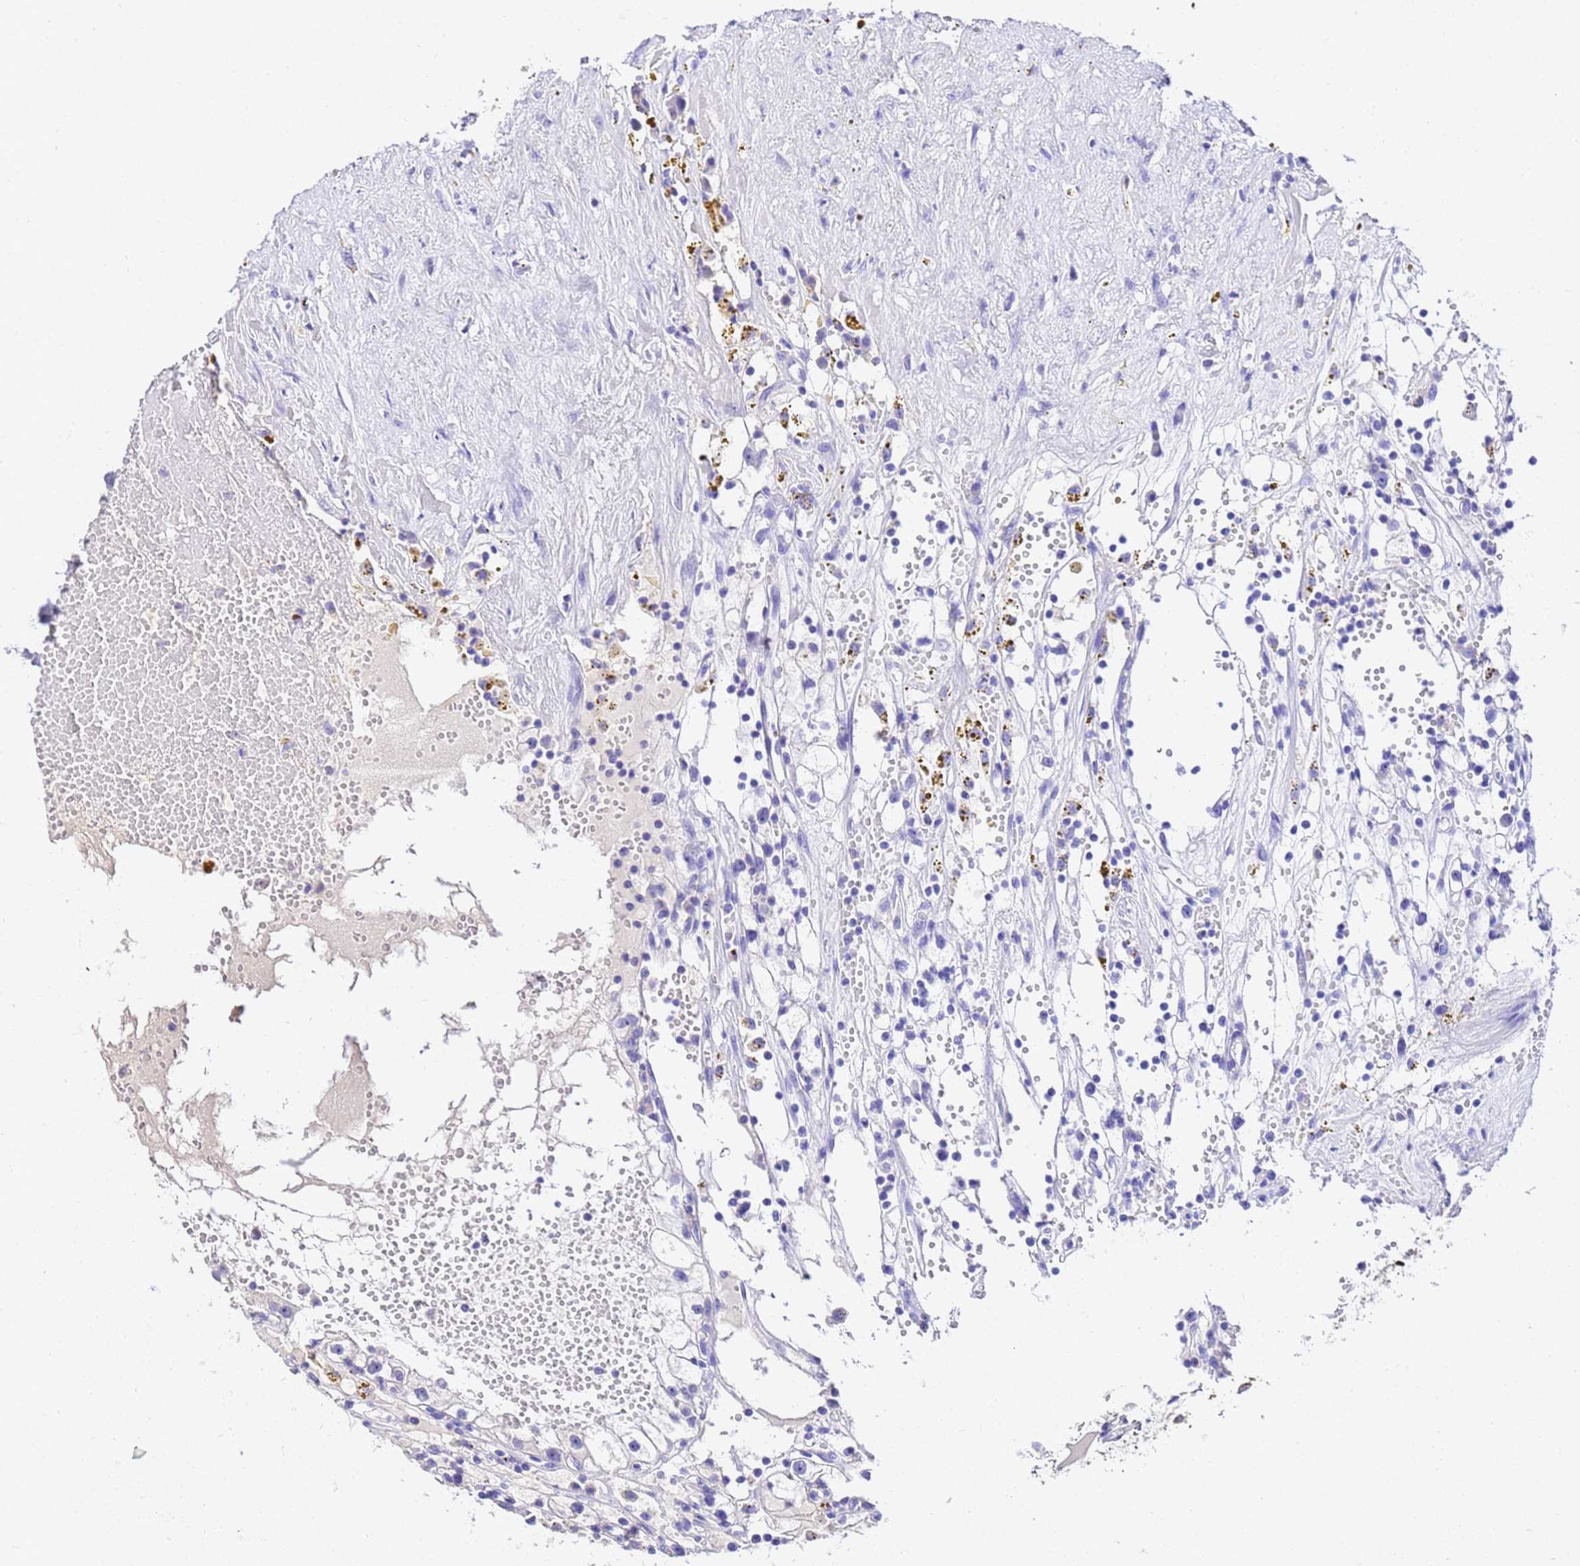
{"staining": {"intensity": "negative", "quantity": "none", "location": "none"}, "tissue": "renal cancer", "cell_type": "Tumor cells", "image_type": "cancer", "snomed": [{"axis": "morphology", "description": "Adenocarcinoma, NOS"}, {"axis": "topography", "description": "Kidney"}], "caption": "An image of human renal cancer (adenocarcinoma) is negative for staining in tumor cells.", "gene": "MTERF1", "patient": {"sex": "male", "age": 56}}